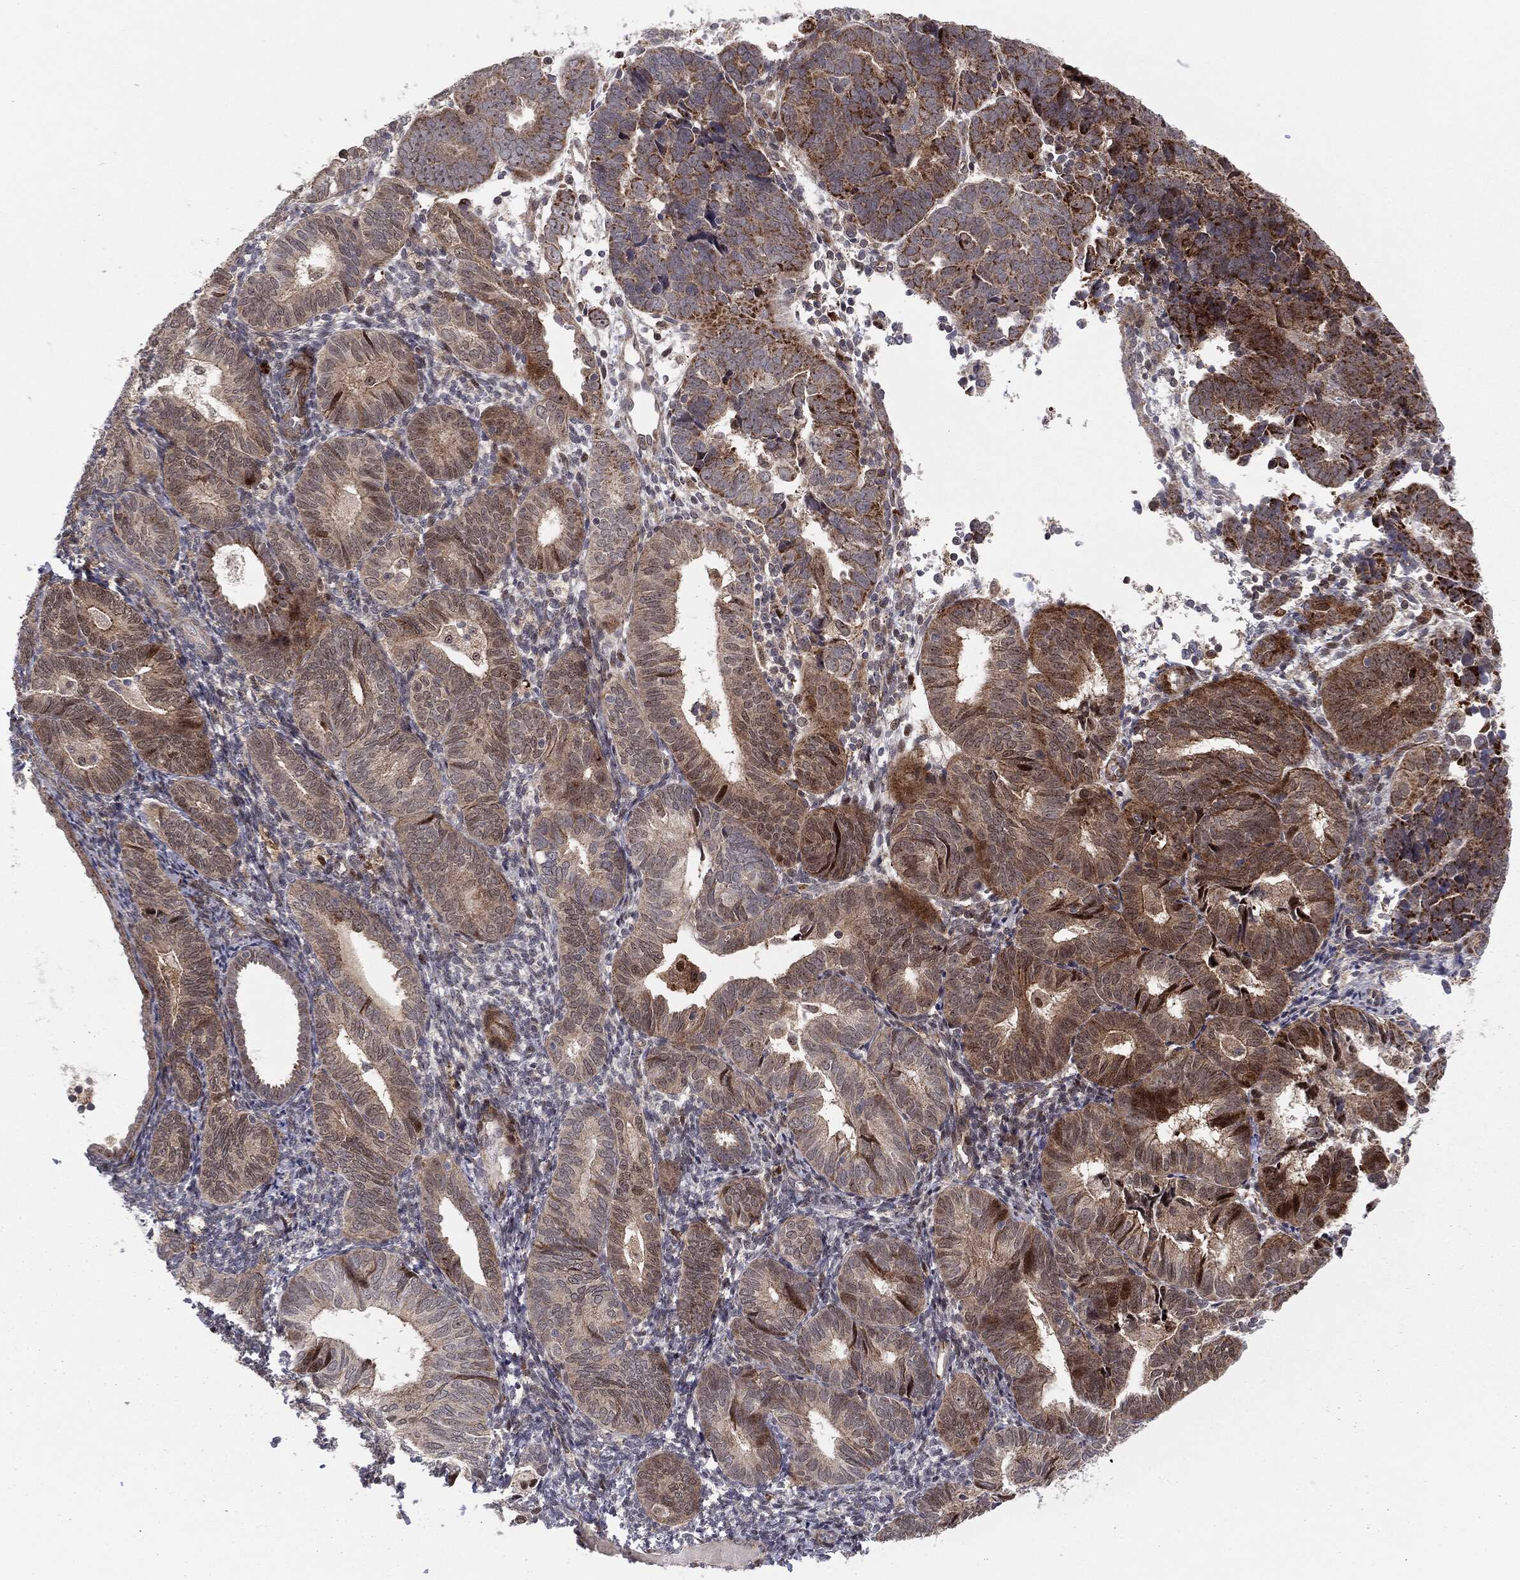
{"staining": {"intensity": "moderate", "quantity": "25%-75%", "location": "cytoplasmic/membranous"}, "tissue": "endometrial cancer", "cell_type": "Tumor cells", "image_type": "cancer", "snomed": [{"axis": "morphology", "description": "Adenocarcinoma, NOS"}, {"axis": "topography", "description": "Endometrium"}], "caption": "A medium amount of moderate cytoplasmic/membranous expression is identified in approximately 25%-75% of tumor cells in endometrial cancer tissue.", "gene": "PTEN", "patient": {"sex": "female", "age": 82}}